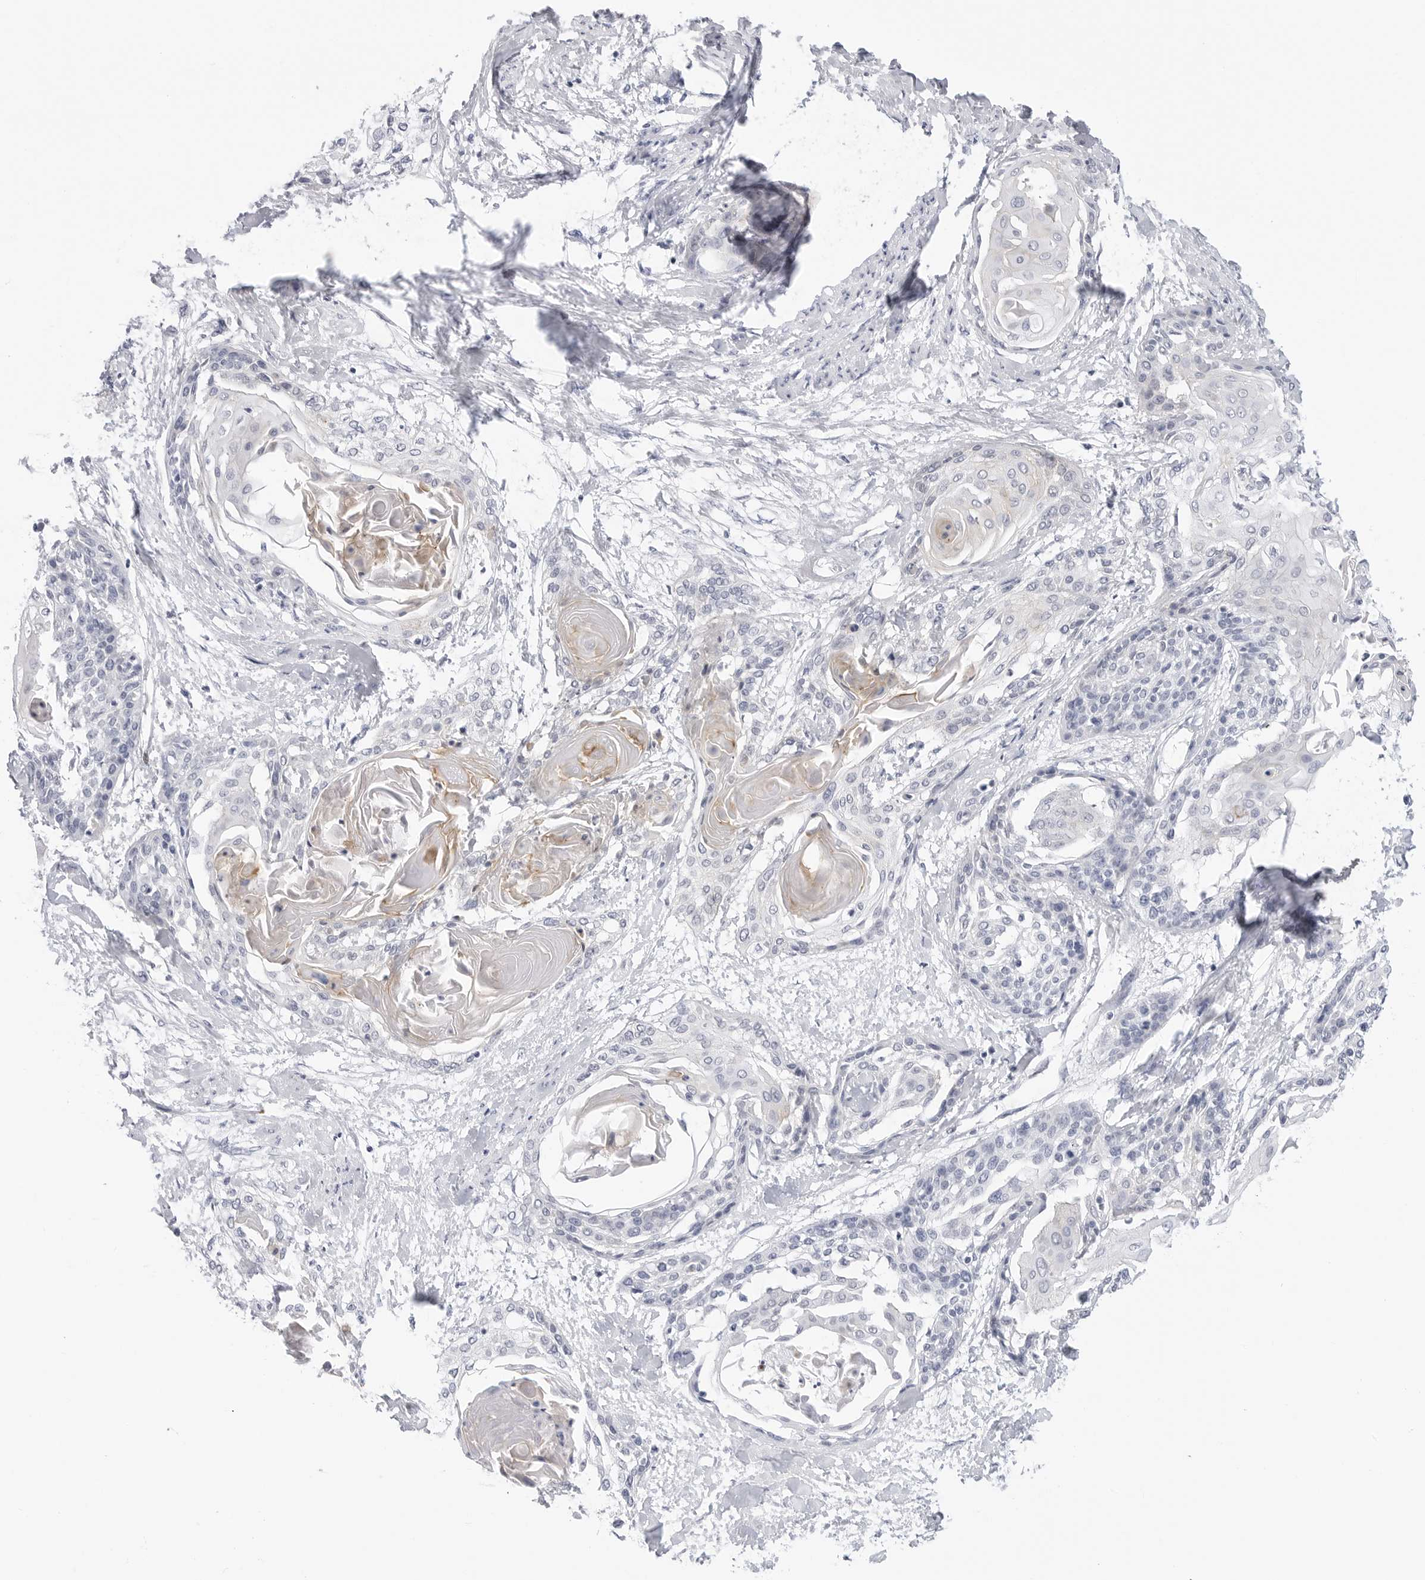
{"staining": {"intensity": "negative", "quantity": "none", "location": "none"}, "tissue": "cervical cancer", "cell_type": "Tumor cells", "image_type": "cancer", "snomed": [{"axis": "morphology", "description": "Squamous cell carcinoma, NOS"}, {"axis": "topography", "description": "Cervix"}], "caption": "Protein analysis of squamous cell carcinoma (cervical) reveals no significant positivity in tumor cells.", "gene": "SLC19A1", "patient": {"sex": "female", "age": 57}}